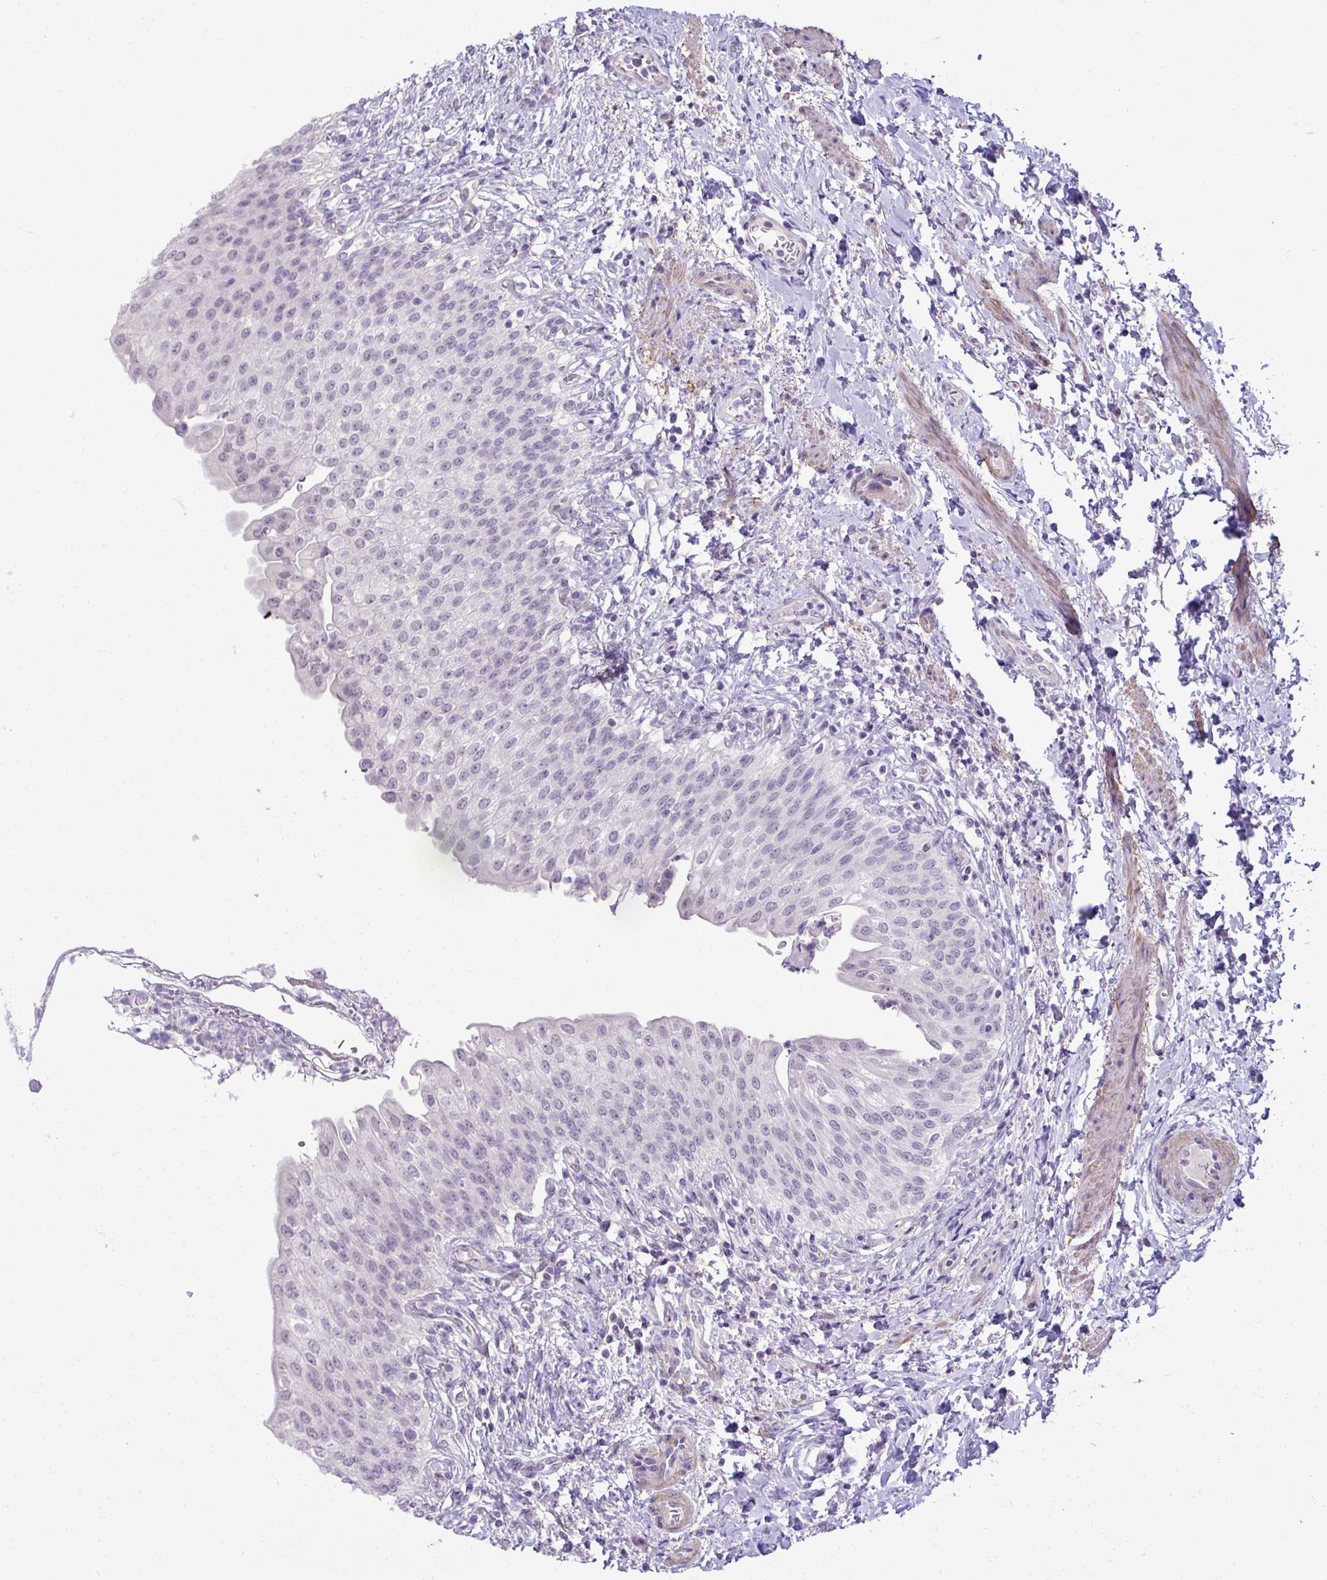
{"staining": {"intensity": "weak", "quantity": "25%-75%", "location": "nuclear"}, "tissue": "urinary bladder", "cell_type": "Urothelial cells", "image_type": "normal", "snomed": [{"axis": "morphology", "description": "Normal tissue, NOS"}, {"axis": "topography", "description": "Urinary bladder"}, {"axis": "topography", "description": "Peripheral nerve tissue"}], "caption": "Weak nuclear protein positivity is appreciated in approximately 25%-75% of urothelial cells in urinary bladder. (DAB IHC, brown staining for protein, blue staining for nuclei).", "gene": "SLC30A3", "patient": {"sex": "female", "age": 60}}